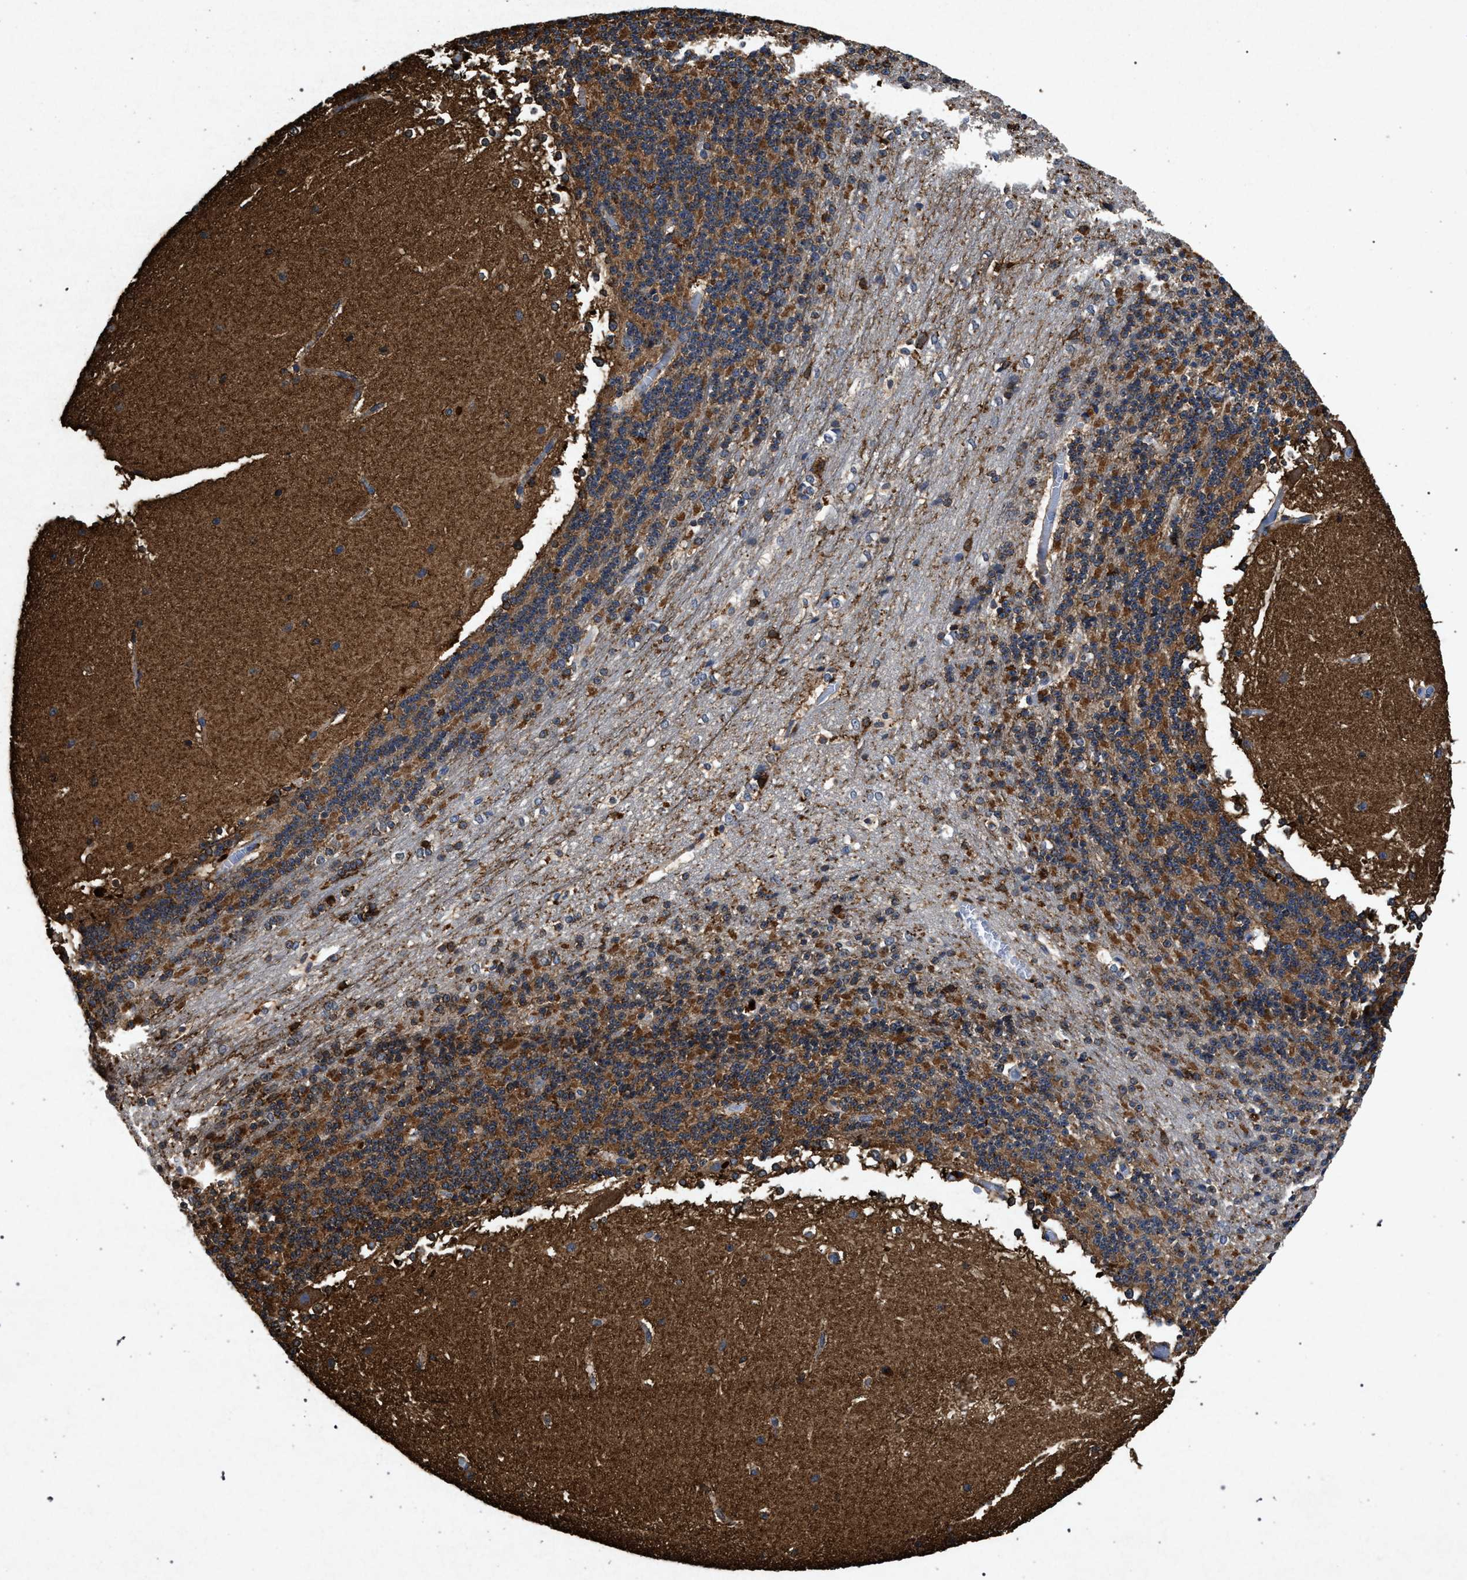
{"staining": {"intensity": "moderate", "quantity": ">75%", "location": "cytoplasmic/membranous"}, "tissue": "cerebellum", "cell_type": "Cells in granular layer", "image_type": "normal", "snomed": [{"axis": "morphology", "description": "Normal tissue, NOS"}, {"axis": "topography", "description": "Cerebellum"}], "caption": "Cerebellum stained with a brown dye demonstrates moderate cytoplasmic/membranous positive expression in about >75% of cells in granular layer.", "gene": "MARCKS", "patient": {"sex": "female", "age": 19}}